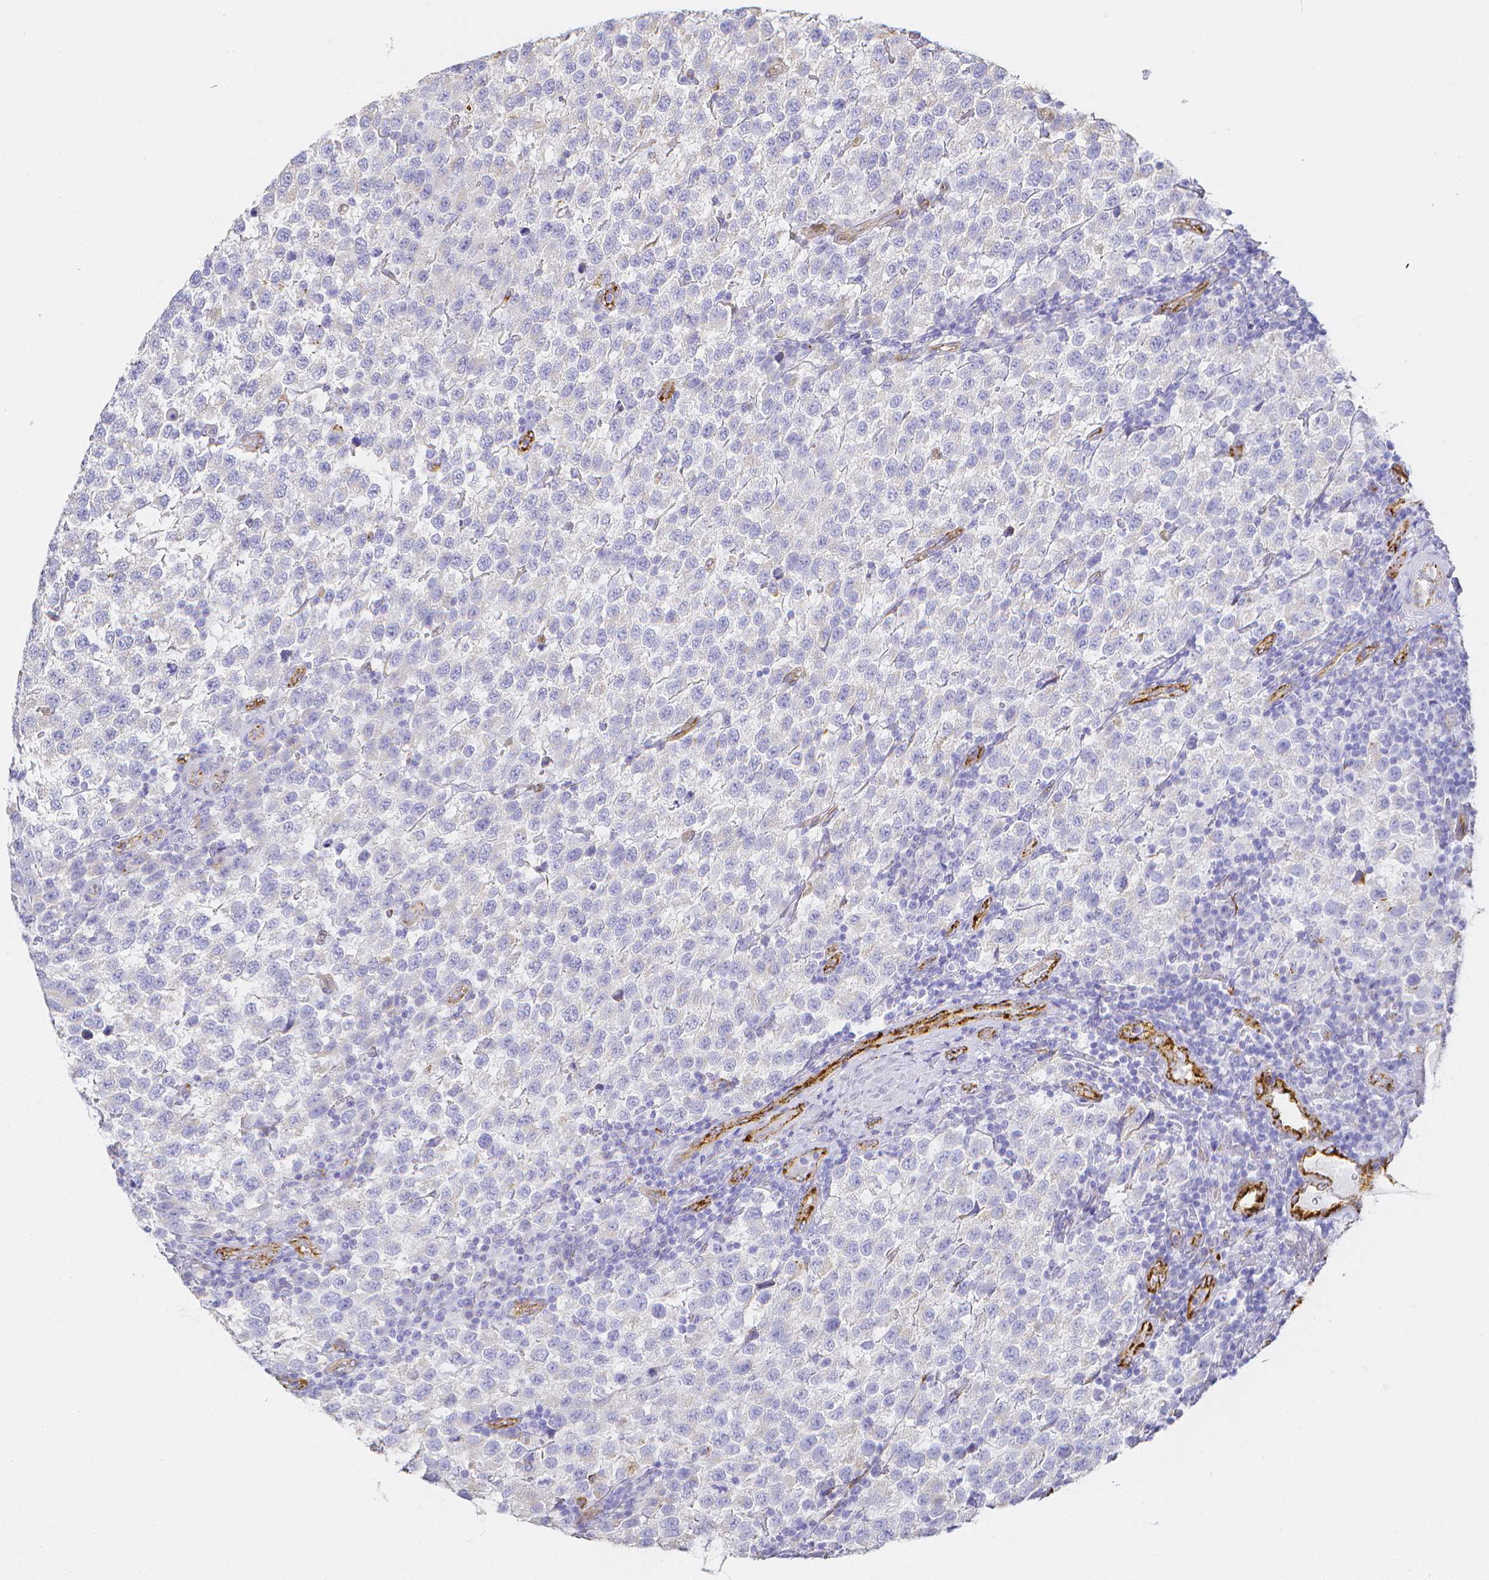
{"staining": {"intensity": "negative", "quantity": "none", "location": "none"}, "tissue": "testis cancer", "cell_type": "Tumor cells", "image_type": "cancer", "snomed": [{"axis": "morphology", "description": "Seminoma, NOS"}, {"axis": "topography", "description": "Testis"}], "caption": "Tumor cells show no significant positivity in testis seminoma. (Brightfield microscopy of DAB immunohistochemistry (IHC) at high magnification).", "gene": "SMURF1", "patient": {"sex": "male", "age": 34}}